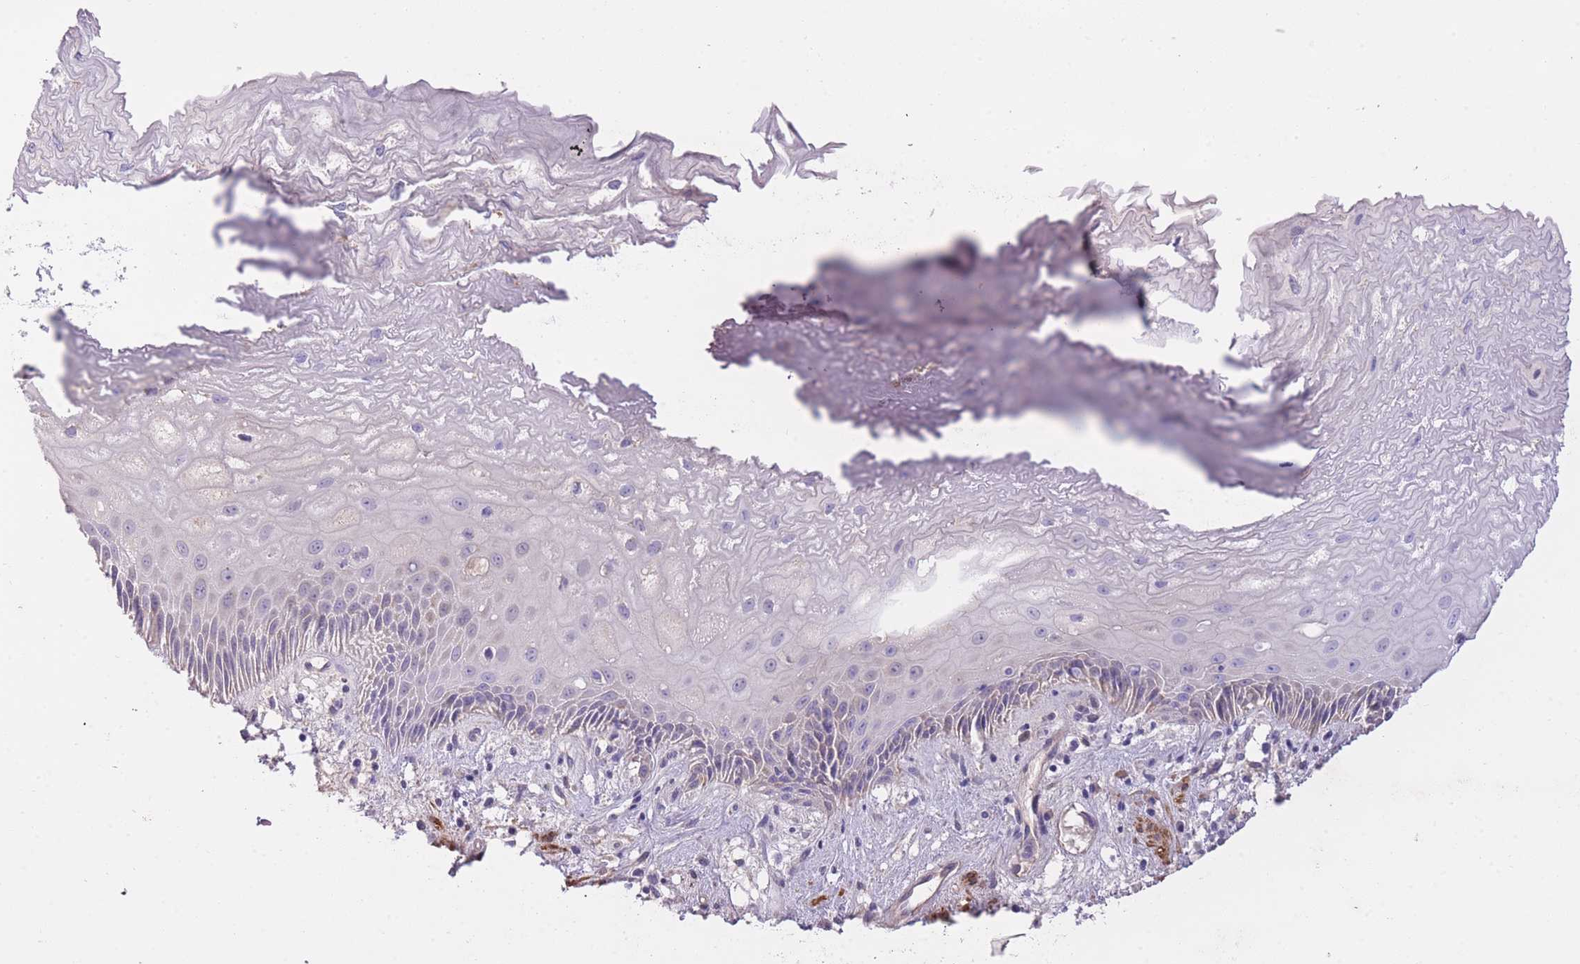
{"staining": {"intensity": "negative", "quantity": "none", "location": "none"}, "tissue": "esophagus", "cell_type": "Squamous epithelial cells", "image_type": "normal", "snomed": [{"axis": "morphology", "description": "Normal tissue, NOS"}, {"axis": "topography", "description": "Esophagus"}], "caption": "High power microscopy photomicrograph of an immunohistochemistry image of unremarkable esophagus, revealing no significant positivity in squamous epithelial cells.", "gene": "PGM1", "patient": {"sex": "male", "age": 60}}